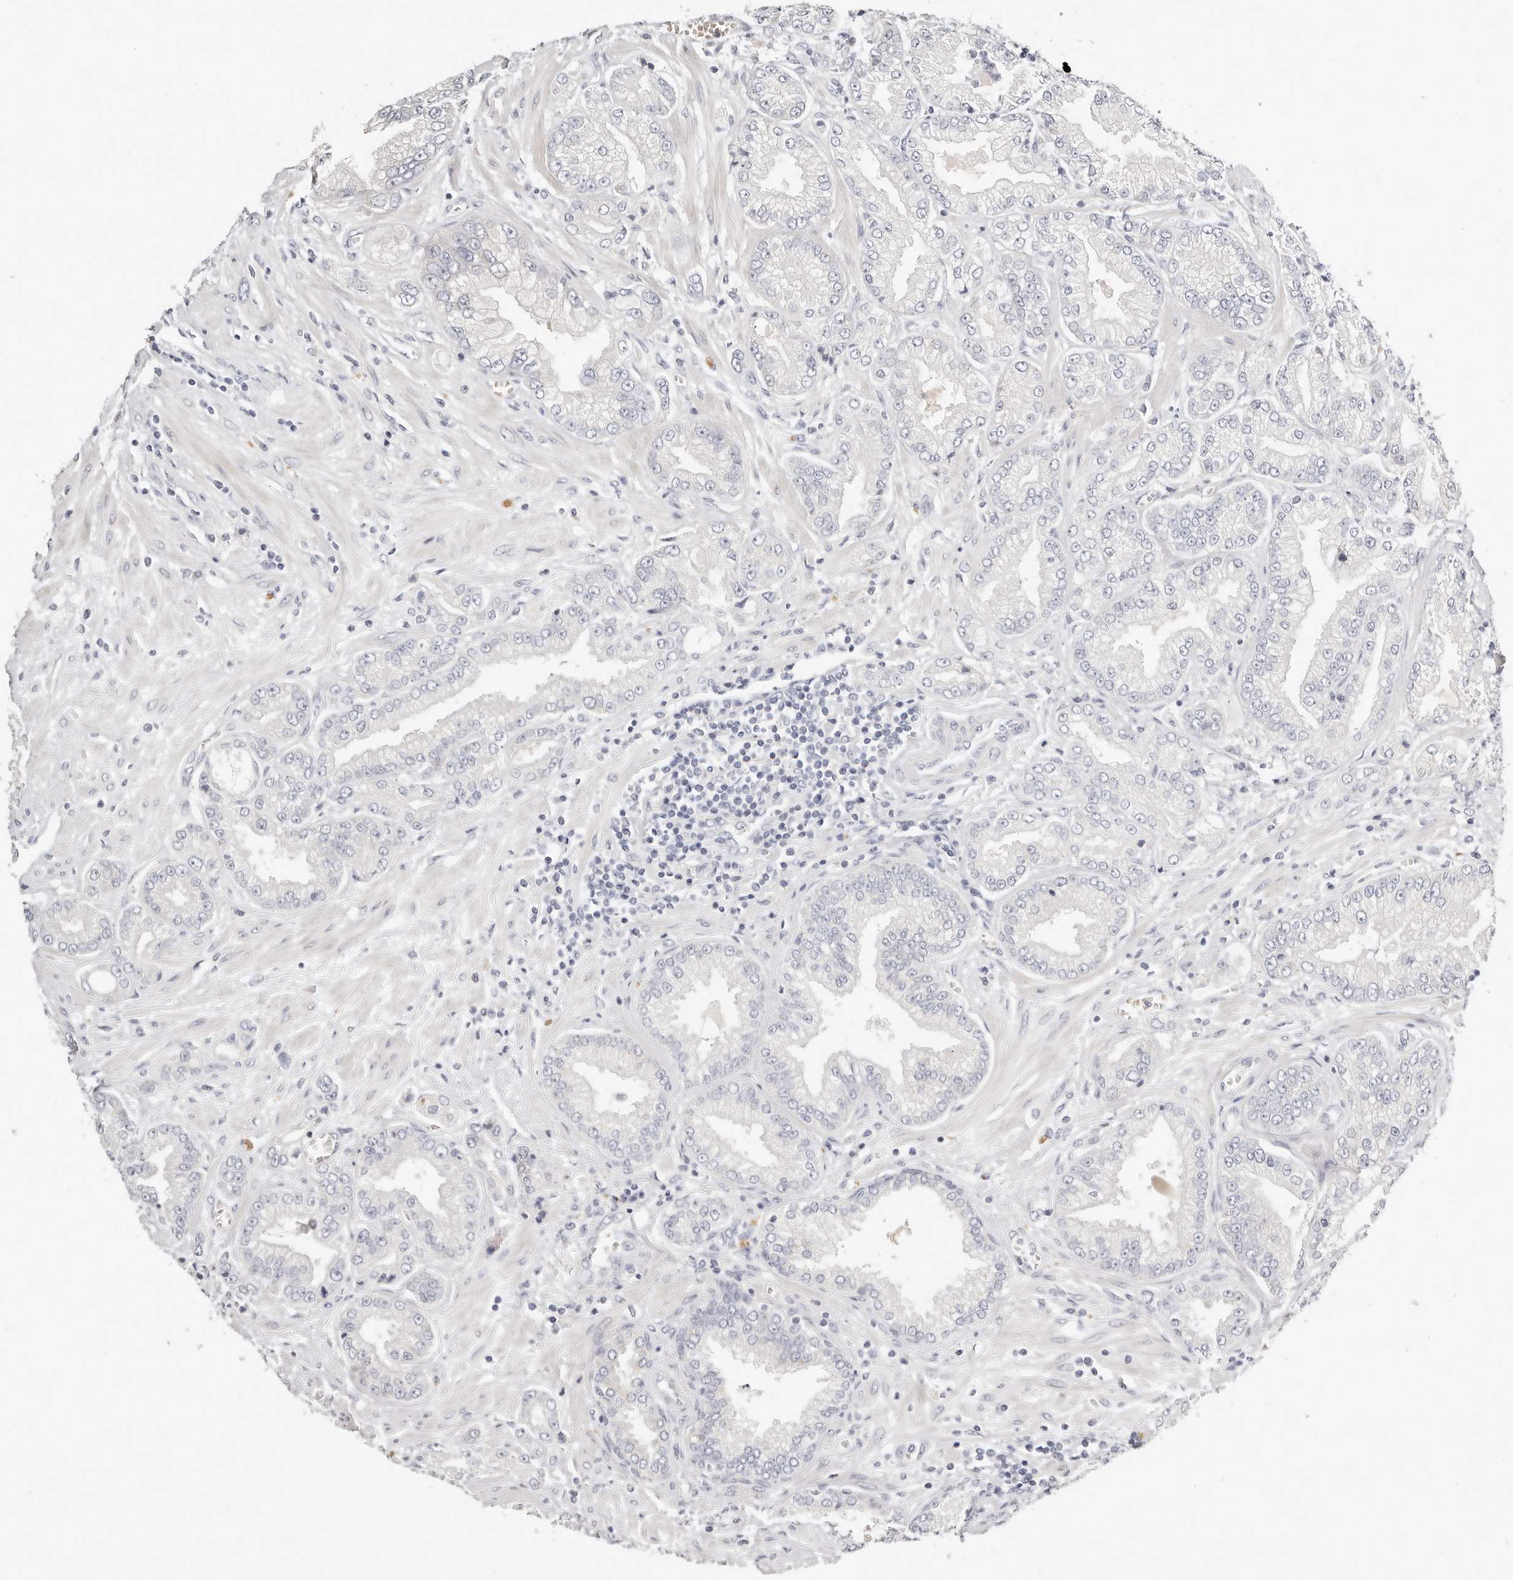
{"staining": {"intensity": "negative", "quantity": "none", "location": "none"}, "tissue": "prostate cancer", "cell_type": "Tumor cells", "image_type": "cancer", "snomed": [{"axis": "morphology", "description": "Adenocarcinoma, Low grade"}, {"axis": "topography", "description": "Prostate"}], "caption": "Tumor cells are negative for protein expression in human prostate adenocarcinoma (low-grade).", "gene": "TMEM63B", "patient": {"sex": "male", "age": 62}}